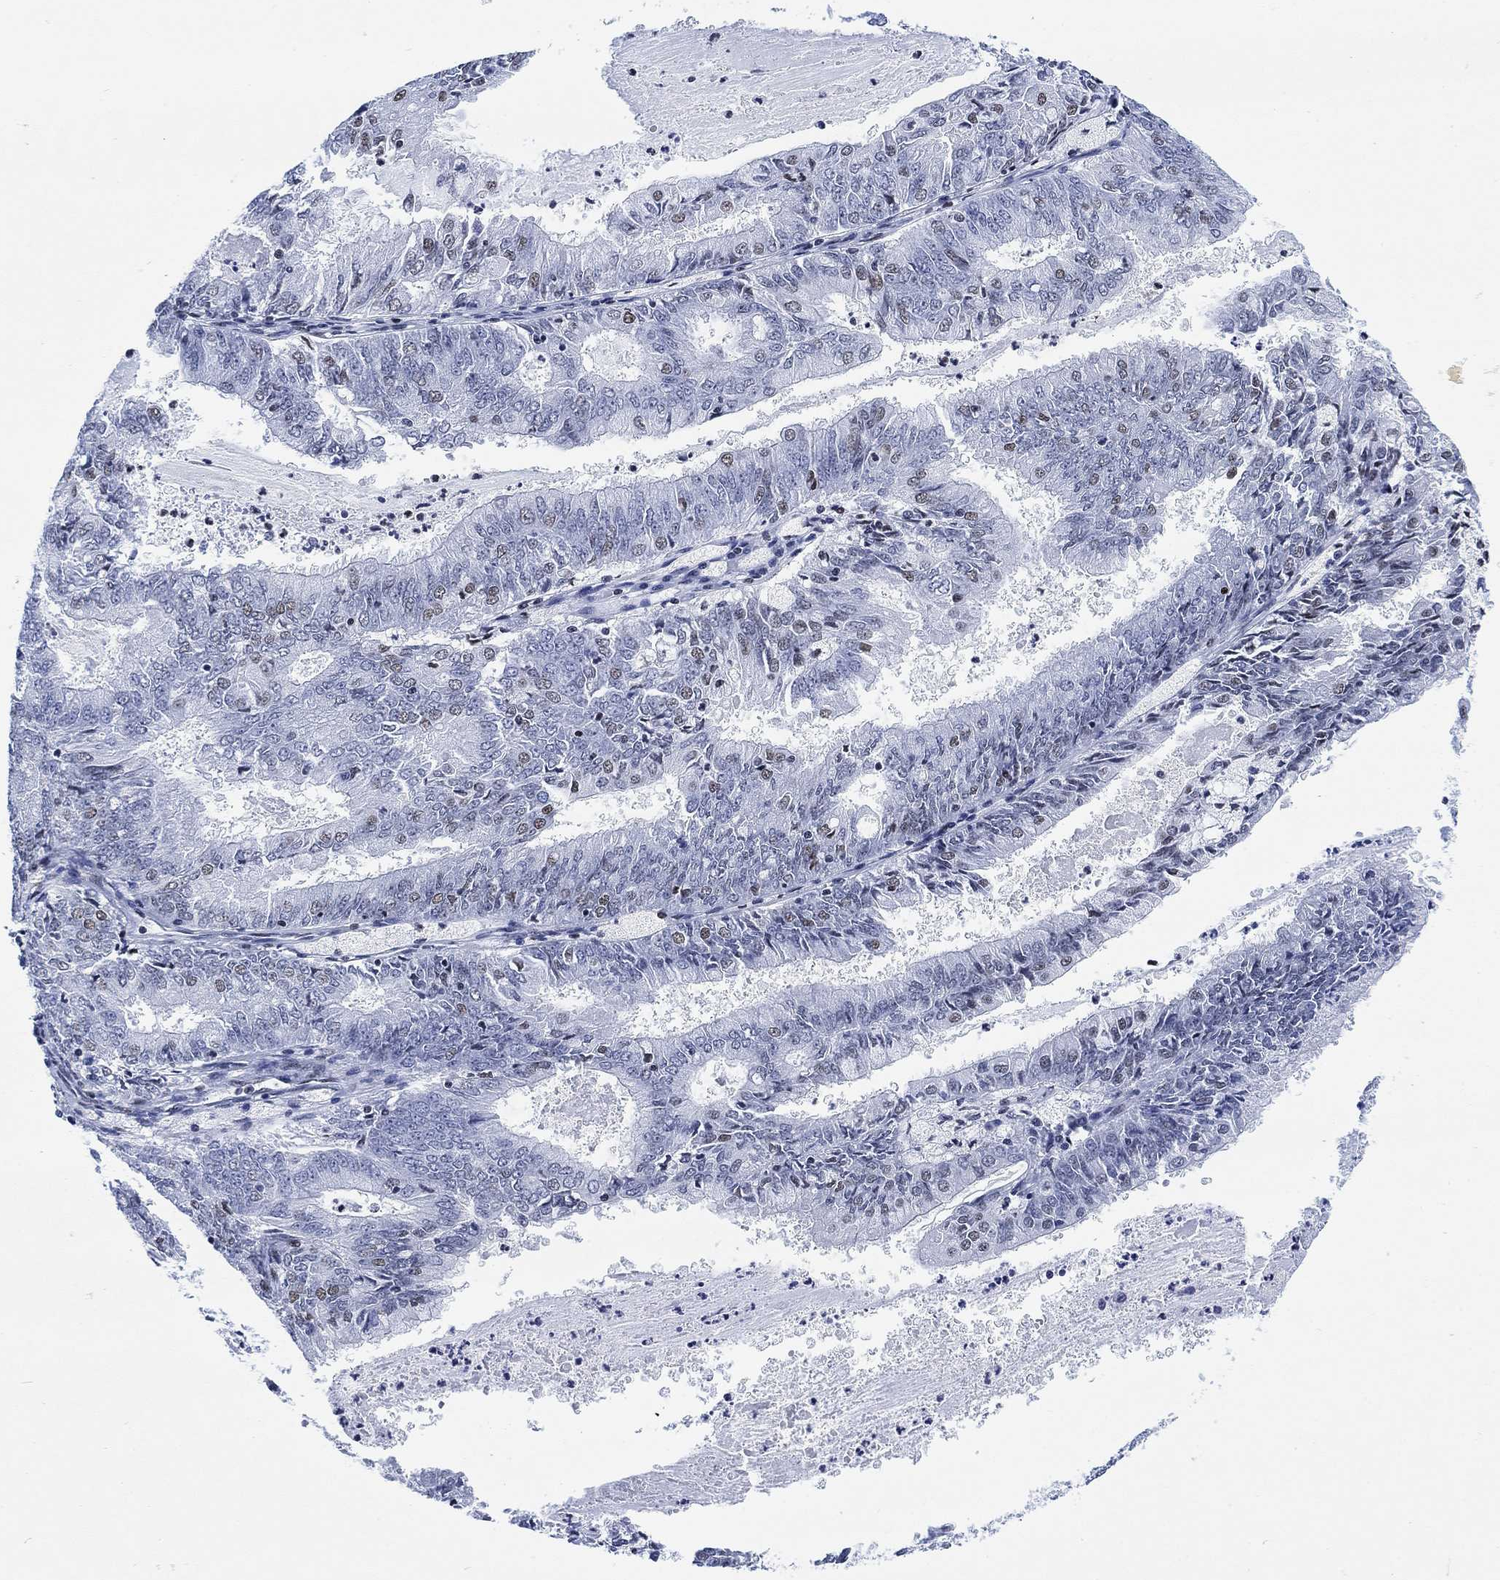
{"staining": {"intensity": "negative", "quantity": "none", "location": "none"}, "tissue": "endometrial cancer", "cell_type": "Tumor cells", "image_type": "cancer", "snomed": [{"axis": "morphology", "description": "Adenocarcinoma, NOS"}, {"axis": "topography", "description": "Endometrium"}], "caption": "Immunohistochemical staining of human endometrial cancer (adenocarcinoma) exhibits no significant positivity in tumor cells.", "gene": "H1-10", "patient": {"sex": "female", "age": 57}}